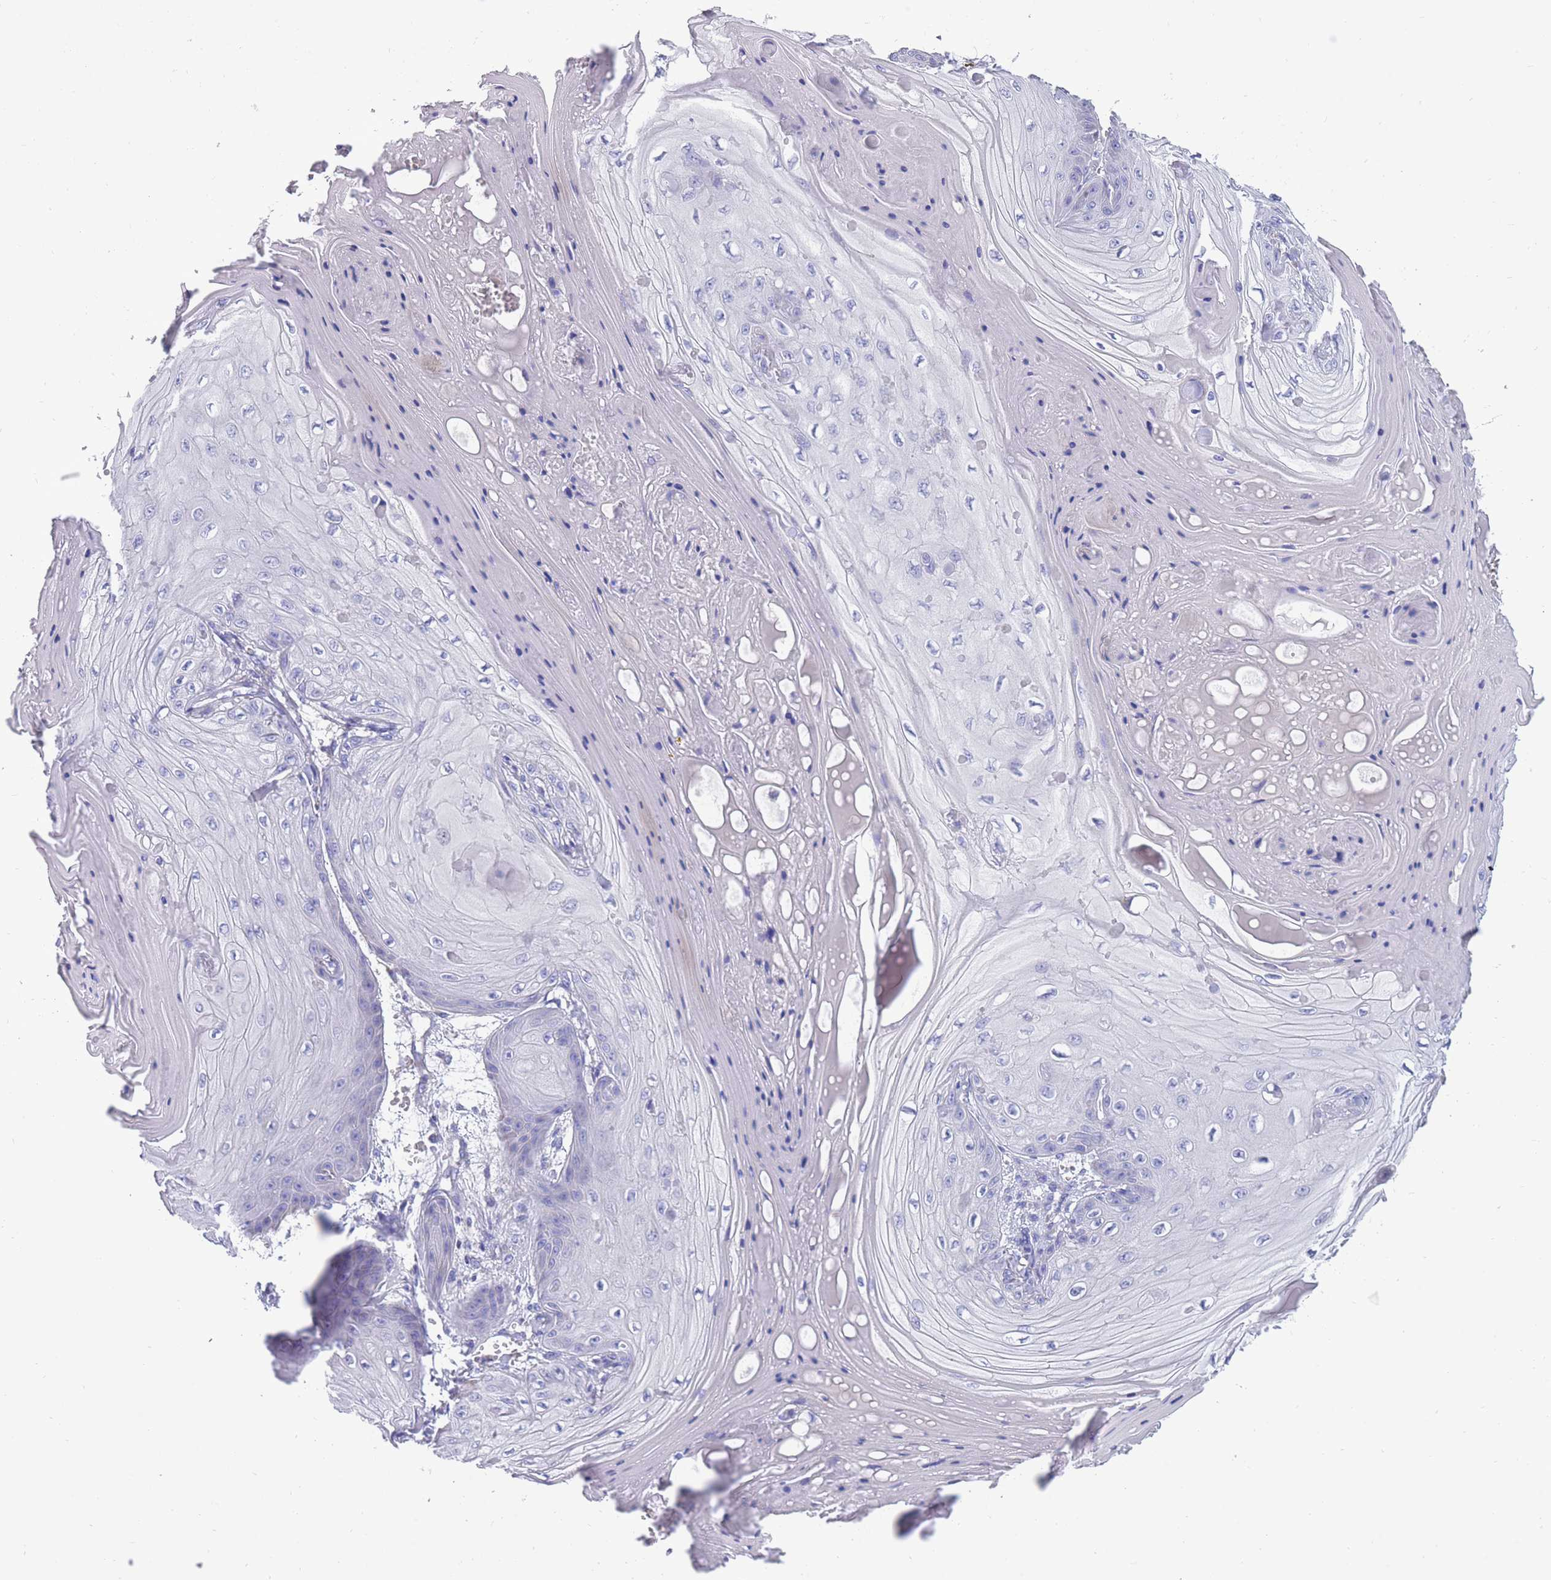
{"staining": {"intensity": "negative", "quantity": "none", "location": "none"}, "tissue": "skin cancer", "cell_type": "Tumor cells", "image_type": "cancer", "snomed": [{"axis": "morphology", "description": "Squamous cell carcinoma, NOS"}, {"axis": "topography", "description": "Skin"}], "caption": "A high-resolution histopathology image shows immunohistochemistry staining of skin cancer, which exhibits no significant expression in tumor cells.", "gene": "INTS2", "patient": {"sex": "male", "age": 74}}